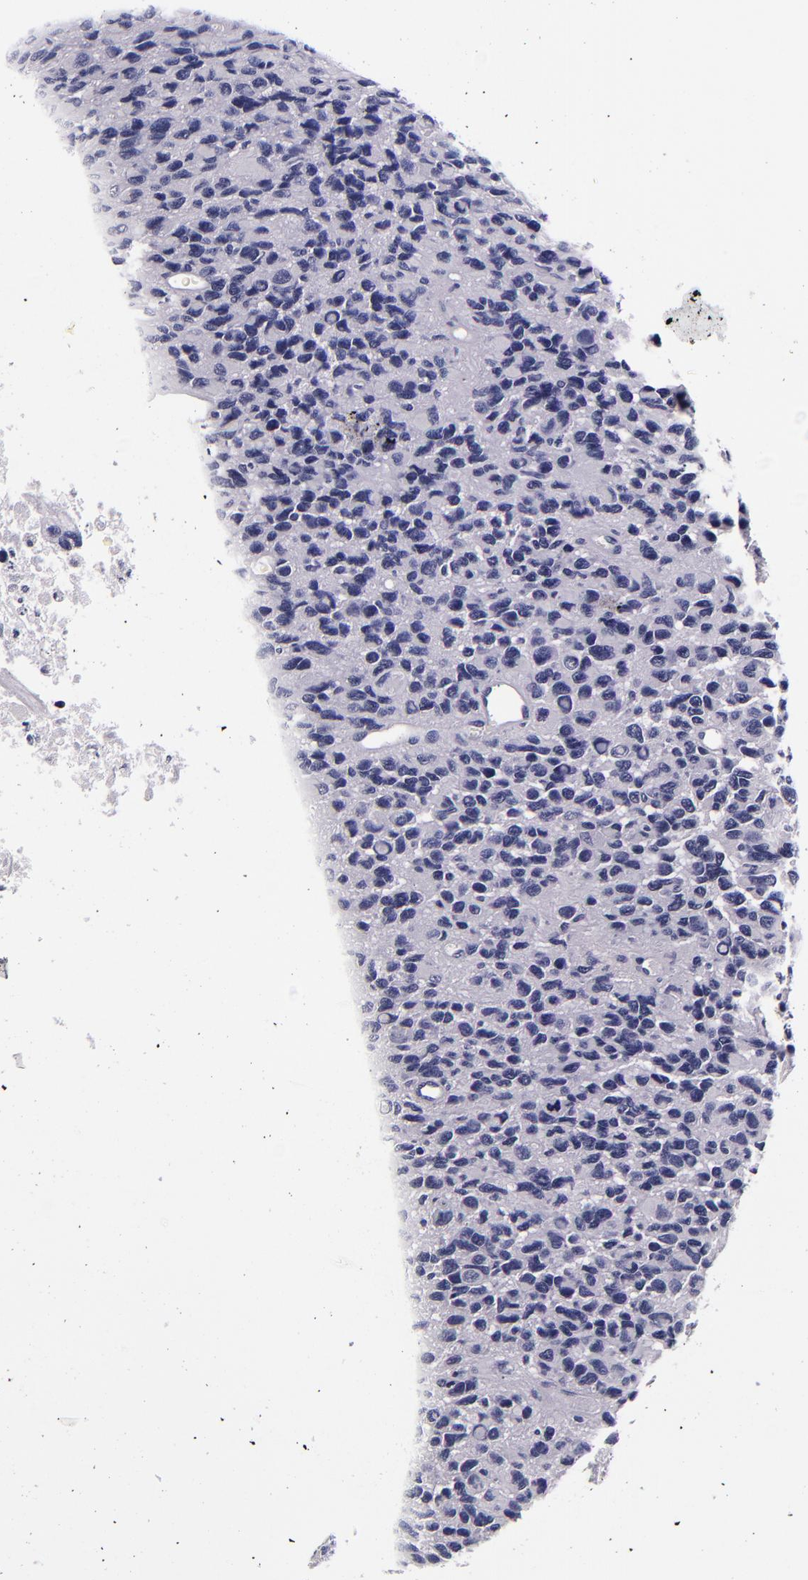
{"staining": {"intensity": "negative", "quantity": "none", "location": "none"}, "tissue": "glioma", "cell_type": "Tumor cells", "image_type": "cancer", "snomed": [{"axis": "morphology", "description": "Glioma, malignant, High grade"}, {"axis": "topography", "description": "Brain"}], "caption": "This micrograph is of glioma stained with immunohistochemistry (IHC) to label a protein in brown with the nuclei are counter-stained blue. There is no expression in tumor cells.", "gene": "FBN1", "patient": {"sex": "male", "age": 77}}